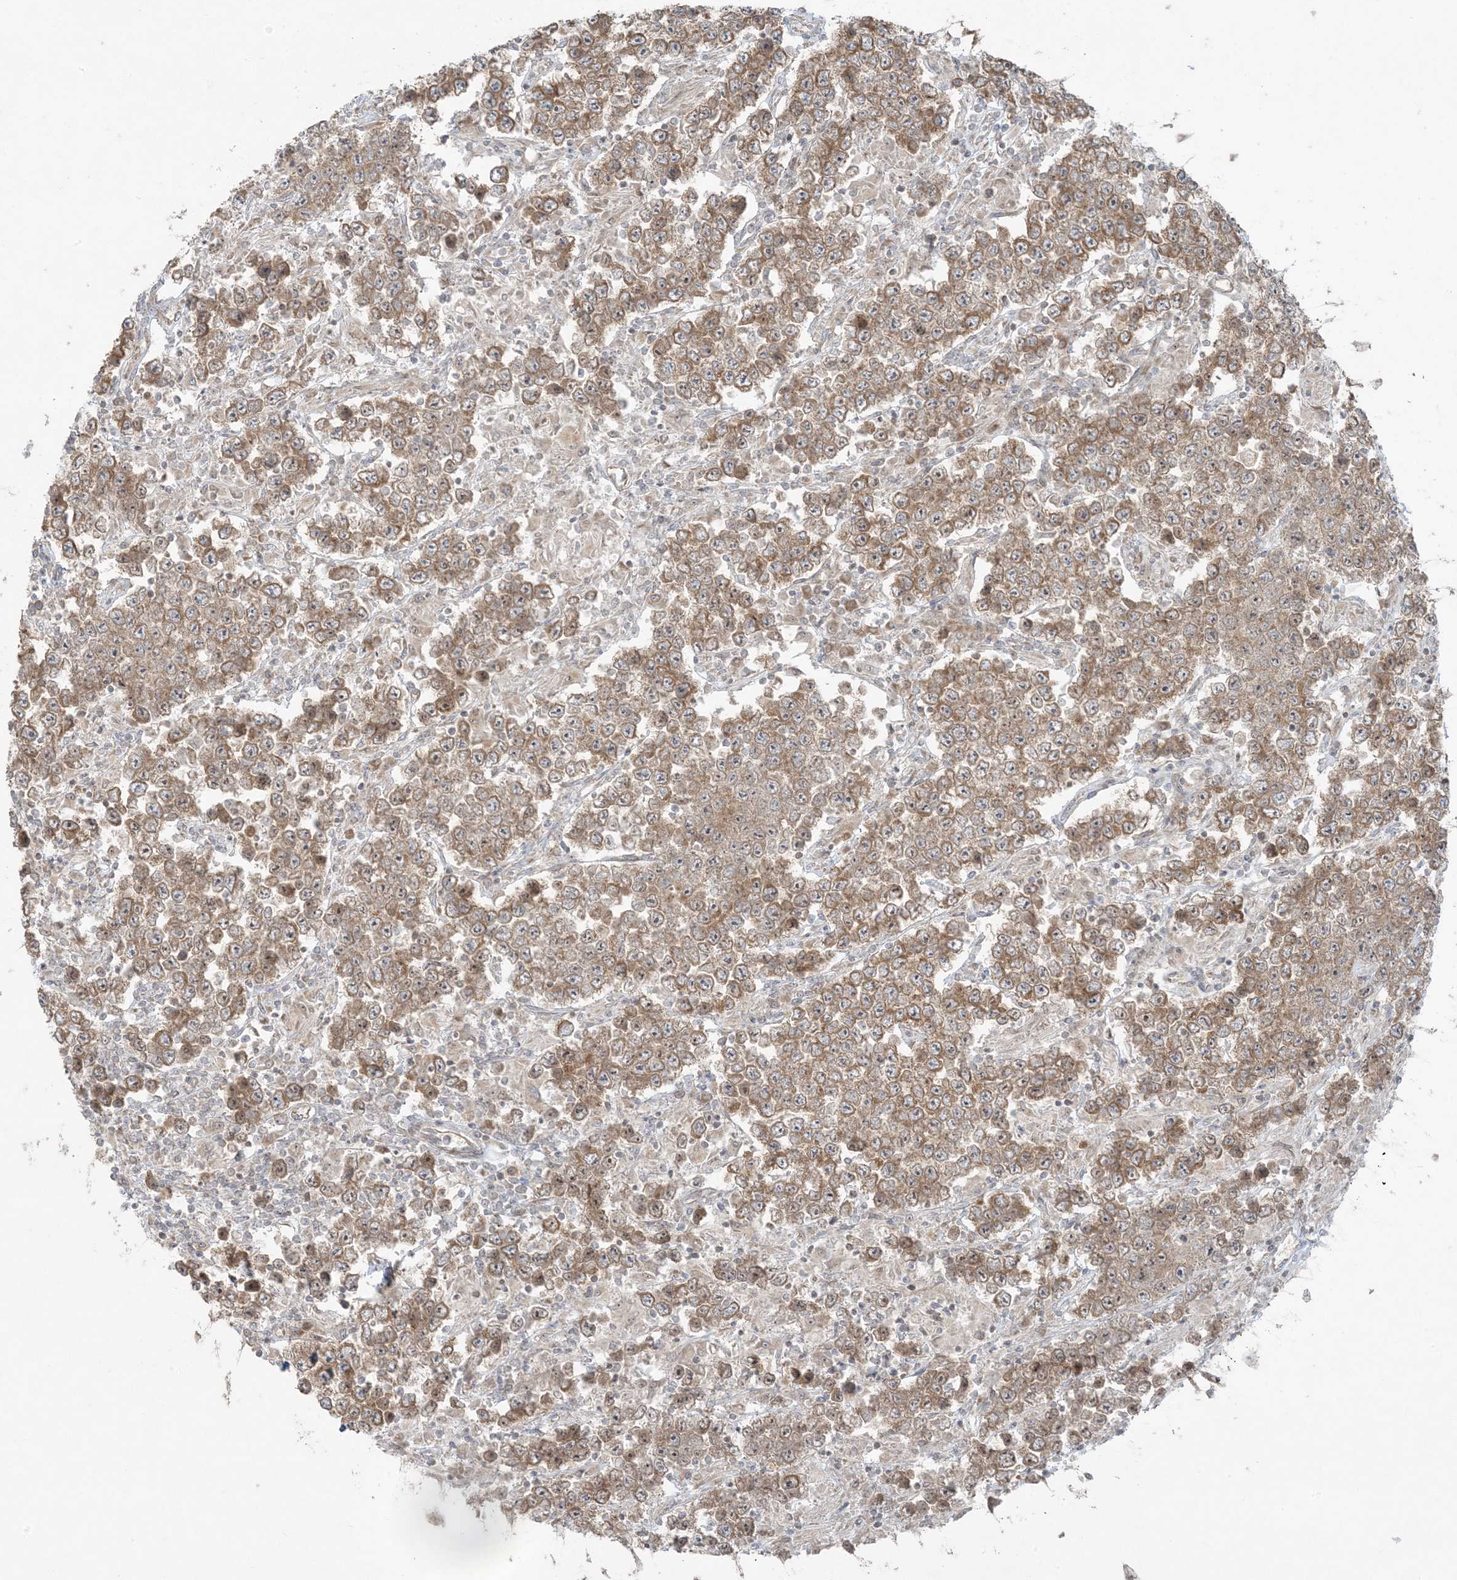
{"staining": {"intensity": "moderate", "quantity": ">75%", "location": "cytoplasmic/membranous"}, "tissue": "testis cancer", "cell_type": "Tumor cells", "image_type": "cancer", "snomed": [{"axis": "morphology", "description": "Normal tissue, NOS"}, {"axis": "morphology", "description": "Urothelial carcinoma, High grade"}, {"axis": "morphology", "description": "Seminoma, NOS"}, {"axis": "morphology", "description": "Carcinoma, Embryonal, NOS"}, {"axis": "topography", "description": "Urinary bladder"}, {"axis": "topography", "description": "Testis"}], "caption": "IHC histopathology image of testis cancer stained for a protein (brown), which shows medium levels of moderate cytoplasmic/membranous positivity in about >75% of tumor cells.", "gene": "ZNF263", "patient": {"sex": "male", "age": 41}}